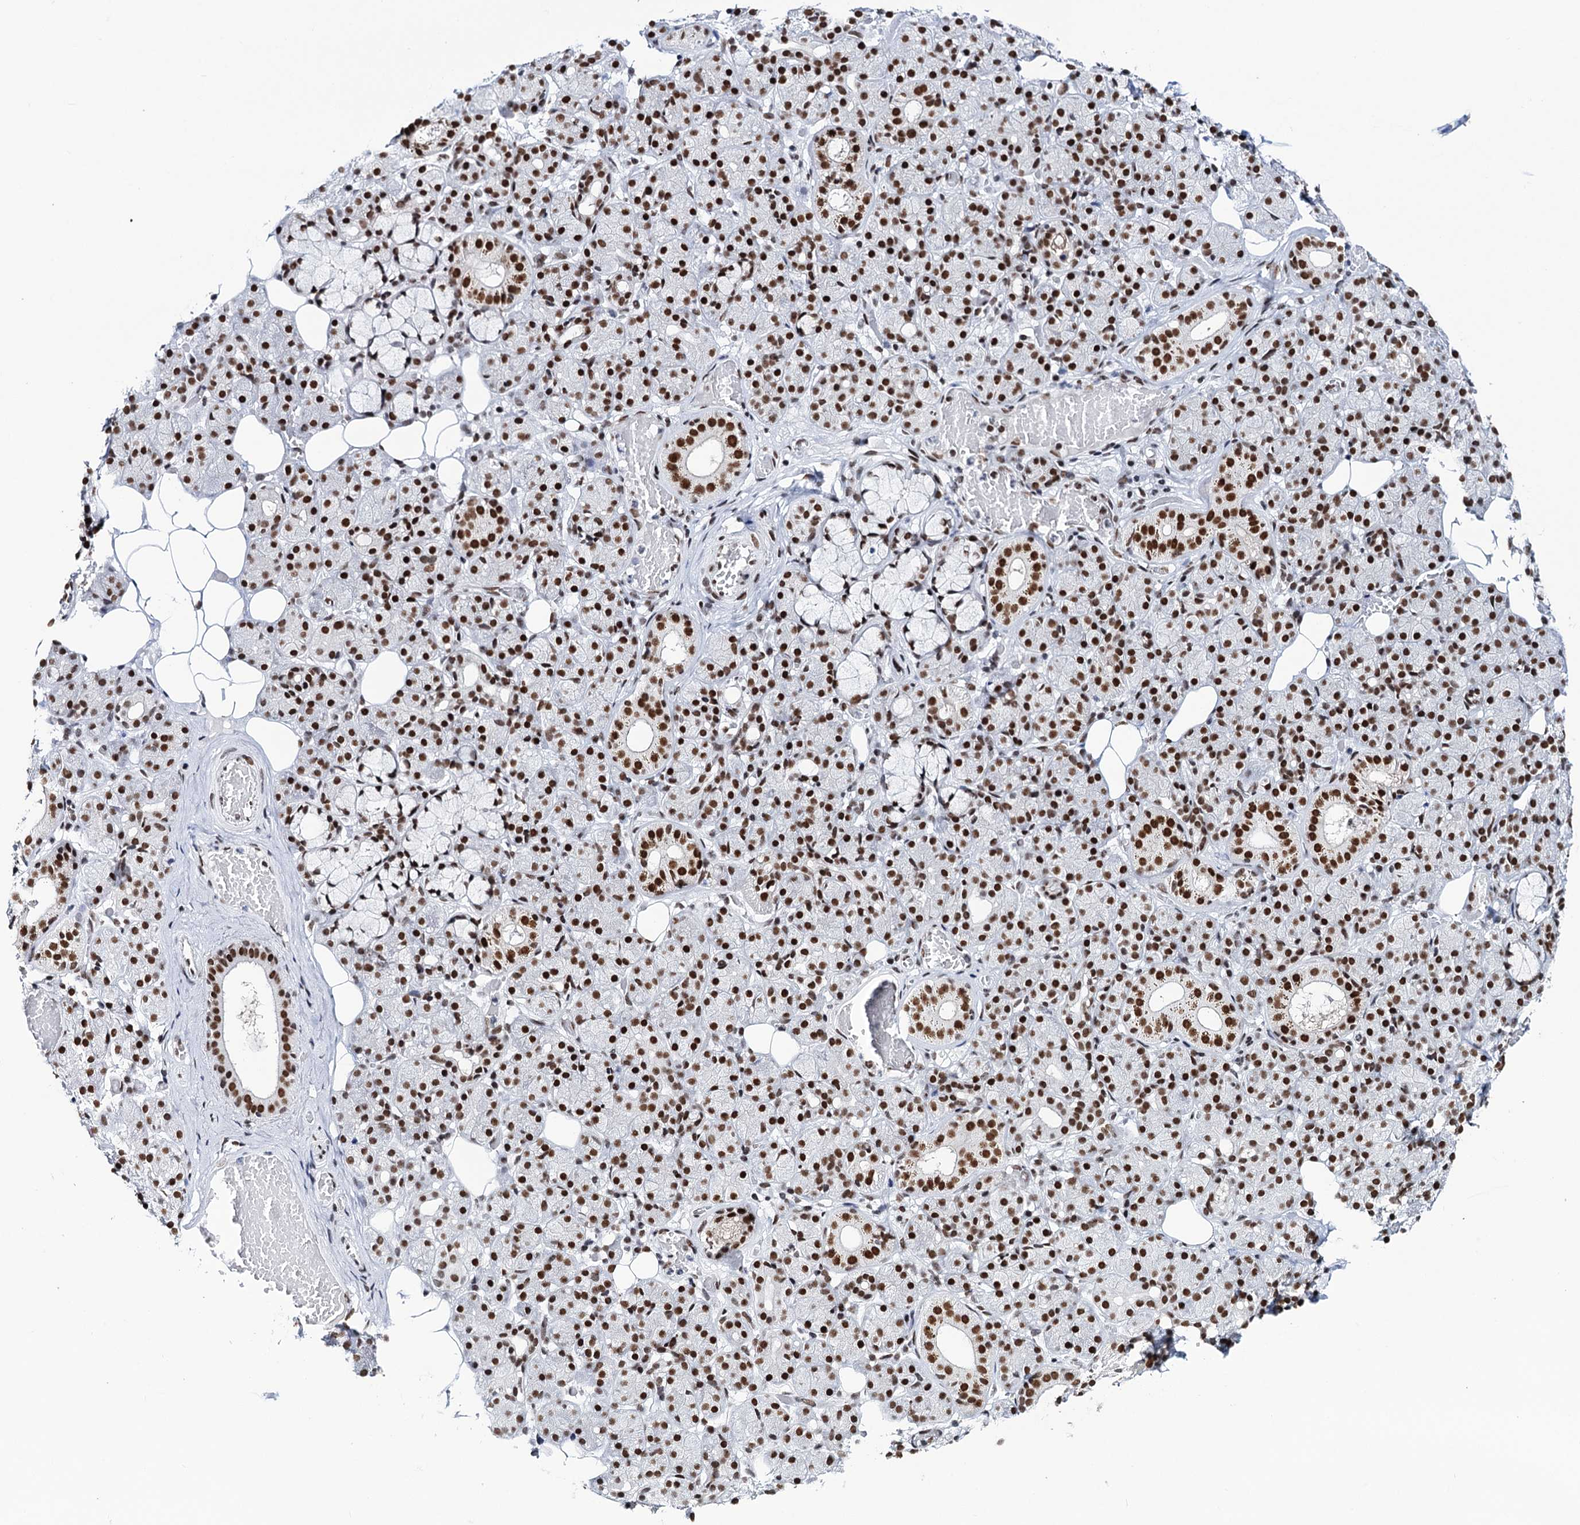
{"staining": {"intensity": "strong", "quantity": ">75%", "location": "nuclear"}, "tissue": "salivary gland", "cell_type": "Glandular cells", "image_type": "normal", "snomed": [{"axis": "morphology", "description": "Normal tissue, NOS"}, {"axis": "topography", "description": "Salivary gland"}], "caption": "Unremarkable salivary gland exhibits strong nuclear positivity in about >75% of glandular cells, visualized by immunohistochemistry.", "gene": "MATR3", "patient": {"sex": "male", "age": 63}}